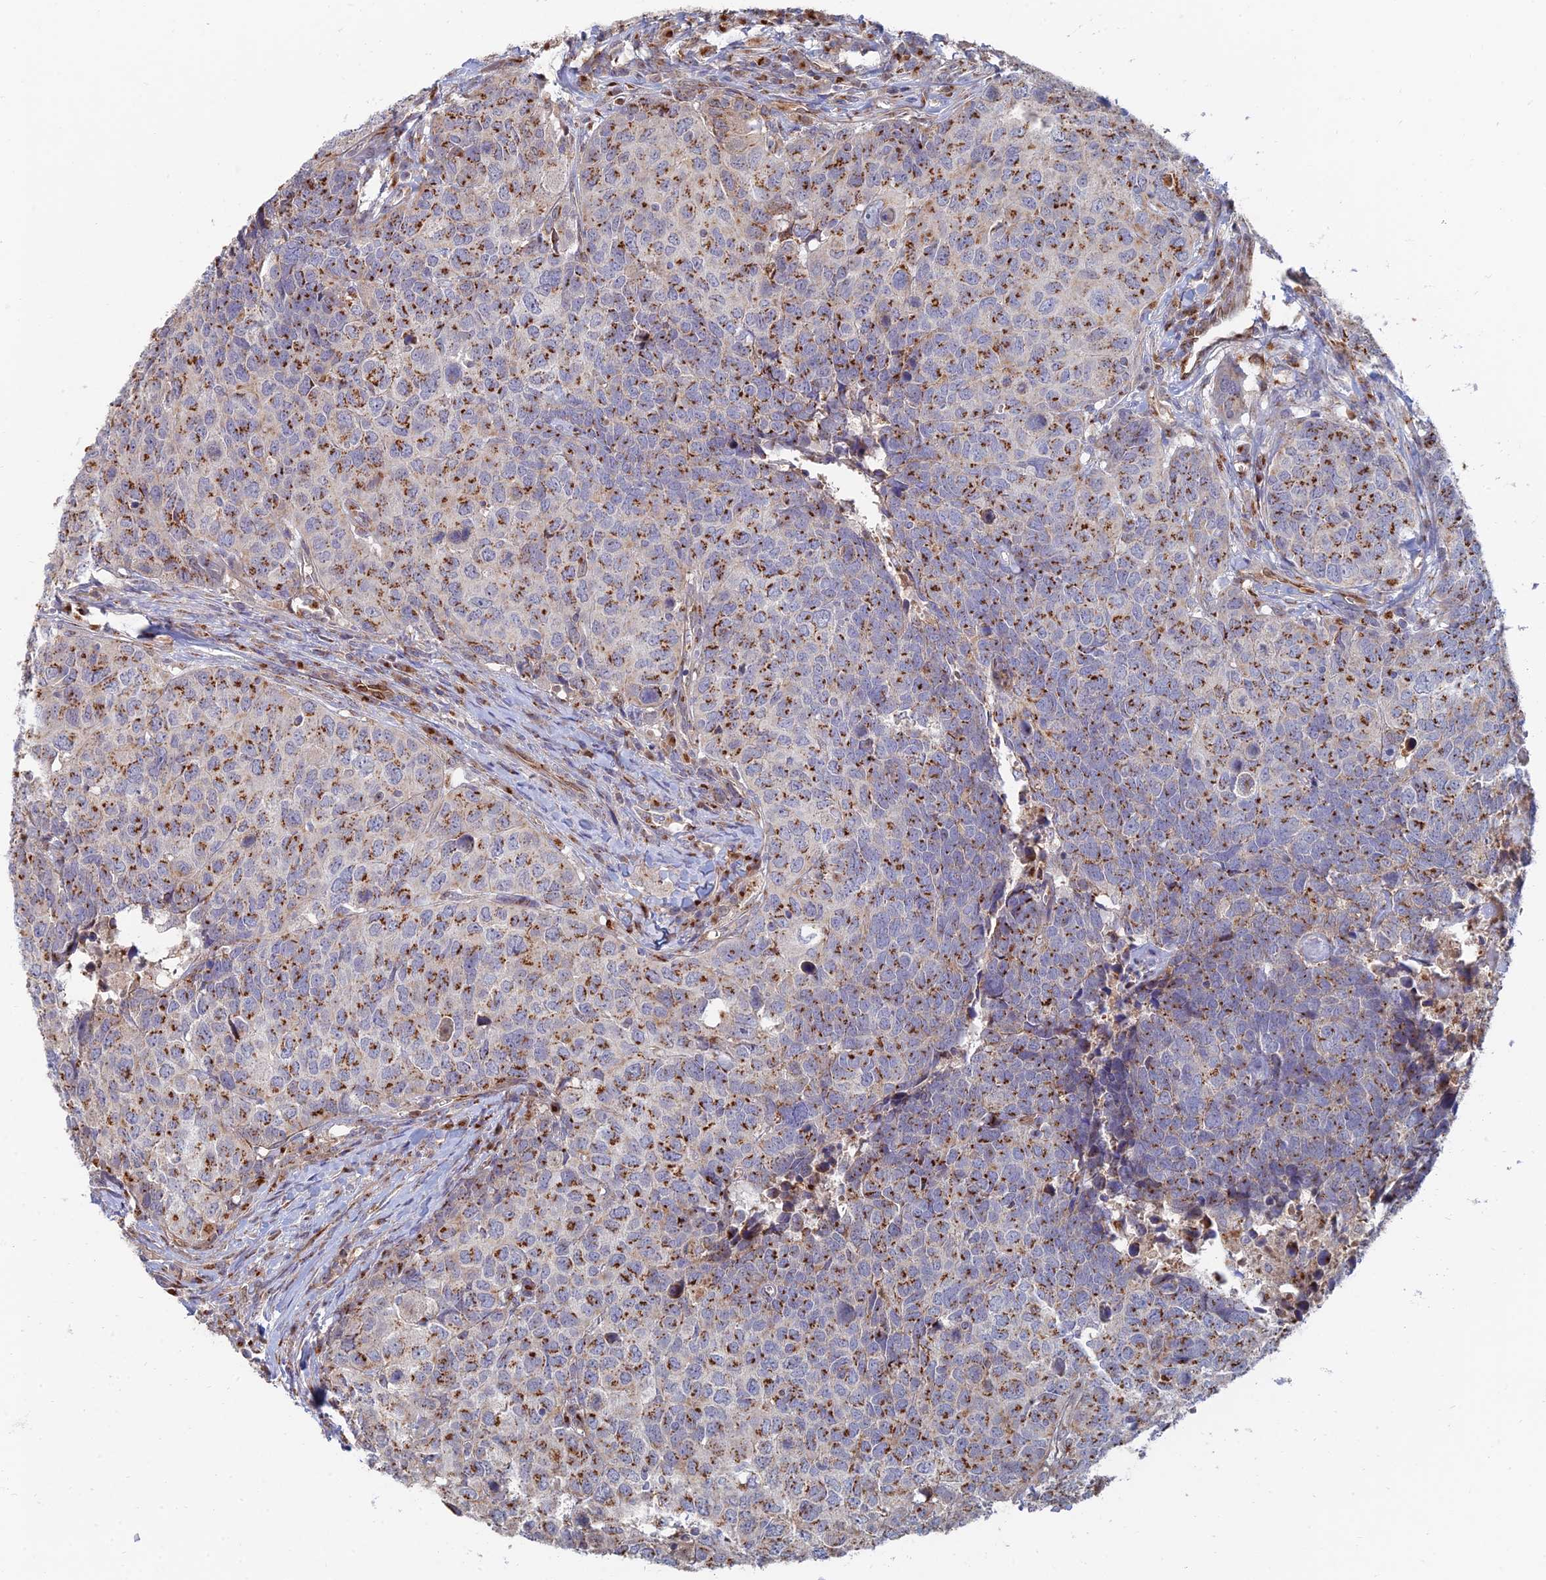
{"staining": {"intensity": "moderate", "quantity": ">75%", "location": "cytoplasmic/membranous"}, "tissue": "head and neck cancer", "cell_type": "Tumor cells", "image_type": "cancer", "snomed": [{"axis": "morphology", "description": "Squamous cell carcinoma, NOS"}, {"axis": "topography", "description": "Head-Neck"}], "caption": "A medium amount of moderate cytoplasmic/membranous positivity is seen in about >75% of tumor cells in head and neck cancer (squamous cell carcinoma) tissue. The staining is performed using DAB brown chromogen to label protein expression. The nuclei are counter-stained blue using hematoxylin.", "gene": "HS2ST1", "patient": {"sex": "male", "age": 66}}